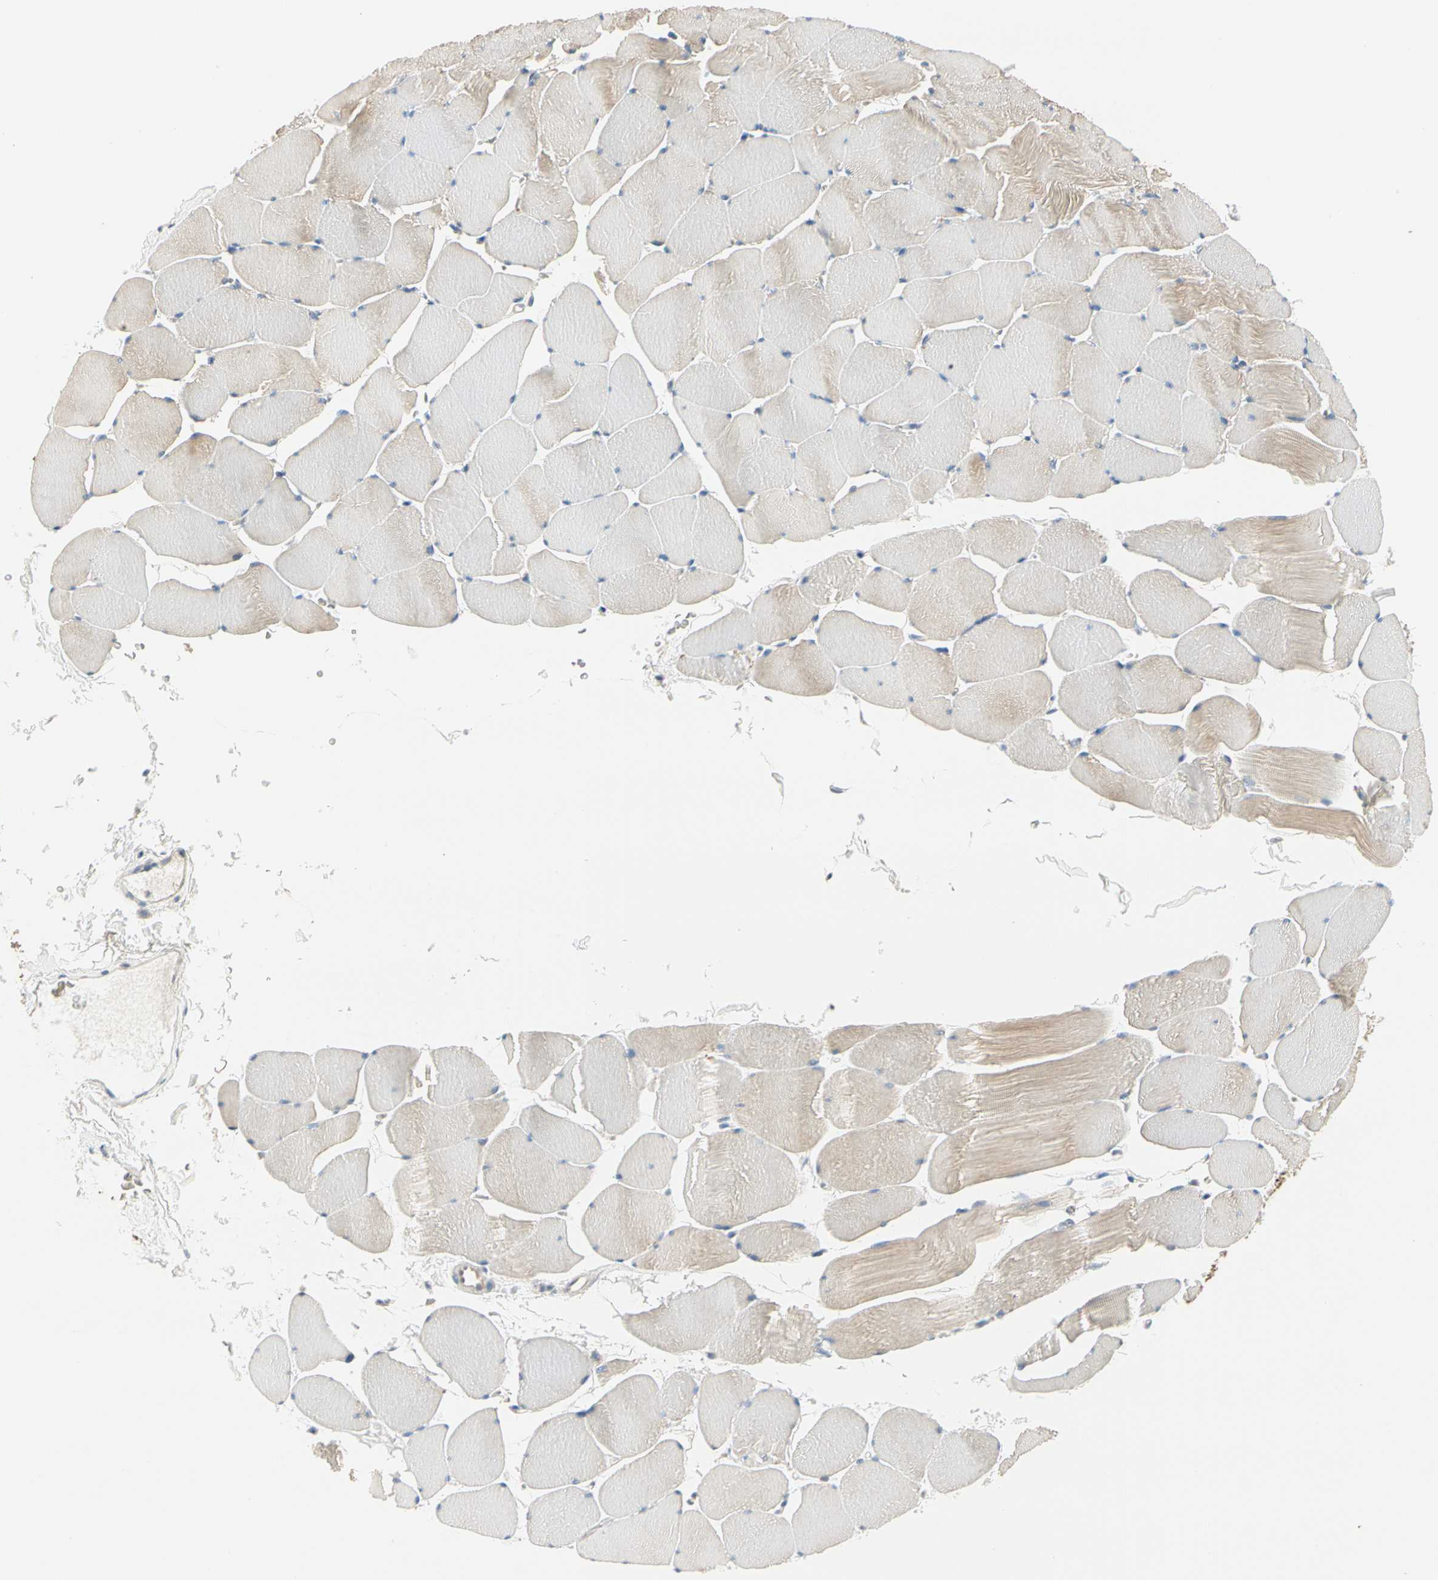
{"staining": {"intensity": "weak", "quantity": "25%-75%", "location": "cytoplasmic/membranous"}, "tissue": "skeletal muscle", "cell_type": "Myocytes", "image_type": "normal", "snomed": [{"axis": "morphology", "description": "Normal tissue, NOS"}, {"axis": "topography", "description": "Skeletal muscle"}], "caption": "Protein staining reveals weak cytoplasmic/membranous staining in about 25%-75% of myocytes in benign skeletal muscle.", "gene": "GPR153", "patient": {"sex": "male", "age": 62}}